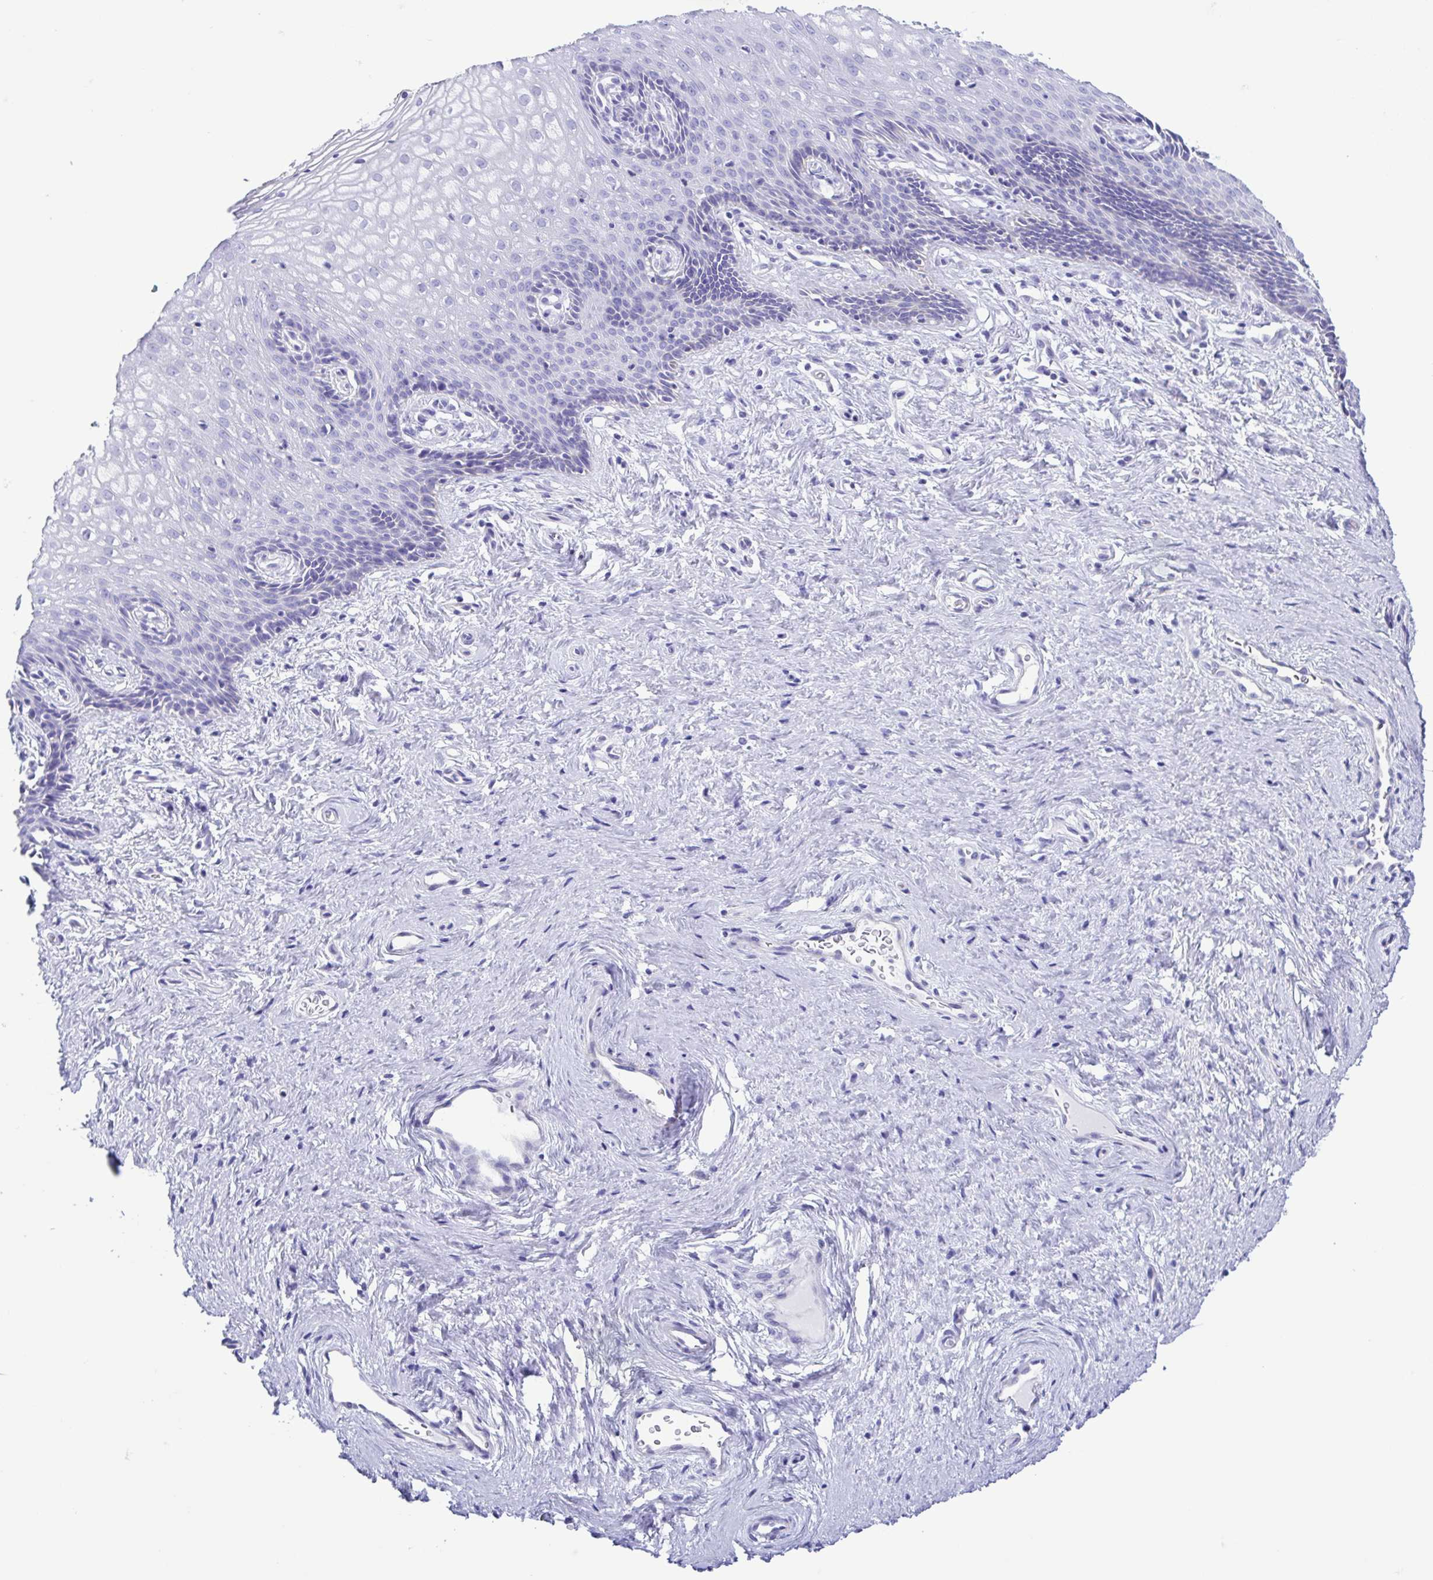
{"staining": {"intensity": "negative", "quantity": "none", "location": "none"}, "tissue": "vagina", "cell_type": "Squamous epithelial cells", "image_type": "normal", "snomed": [{"axis": "morphology", "description": "Normal tissue, NOS"}, {"axis": "topography", "description": "Vagina"}], "caption": "Immunohistochemistry histopathology image of normal human vagina stained for a protein (brown), which shows no expression in squamous epithelial cells.", "gene": "ACTRT3", "patient": {"sex": "female", "age": 45}}